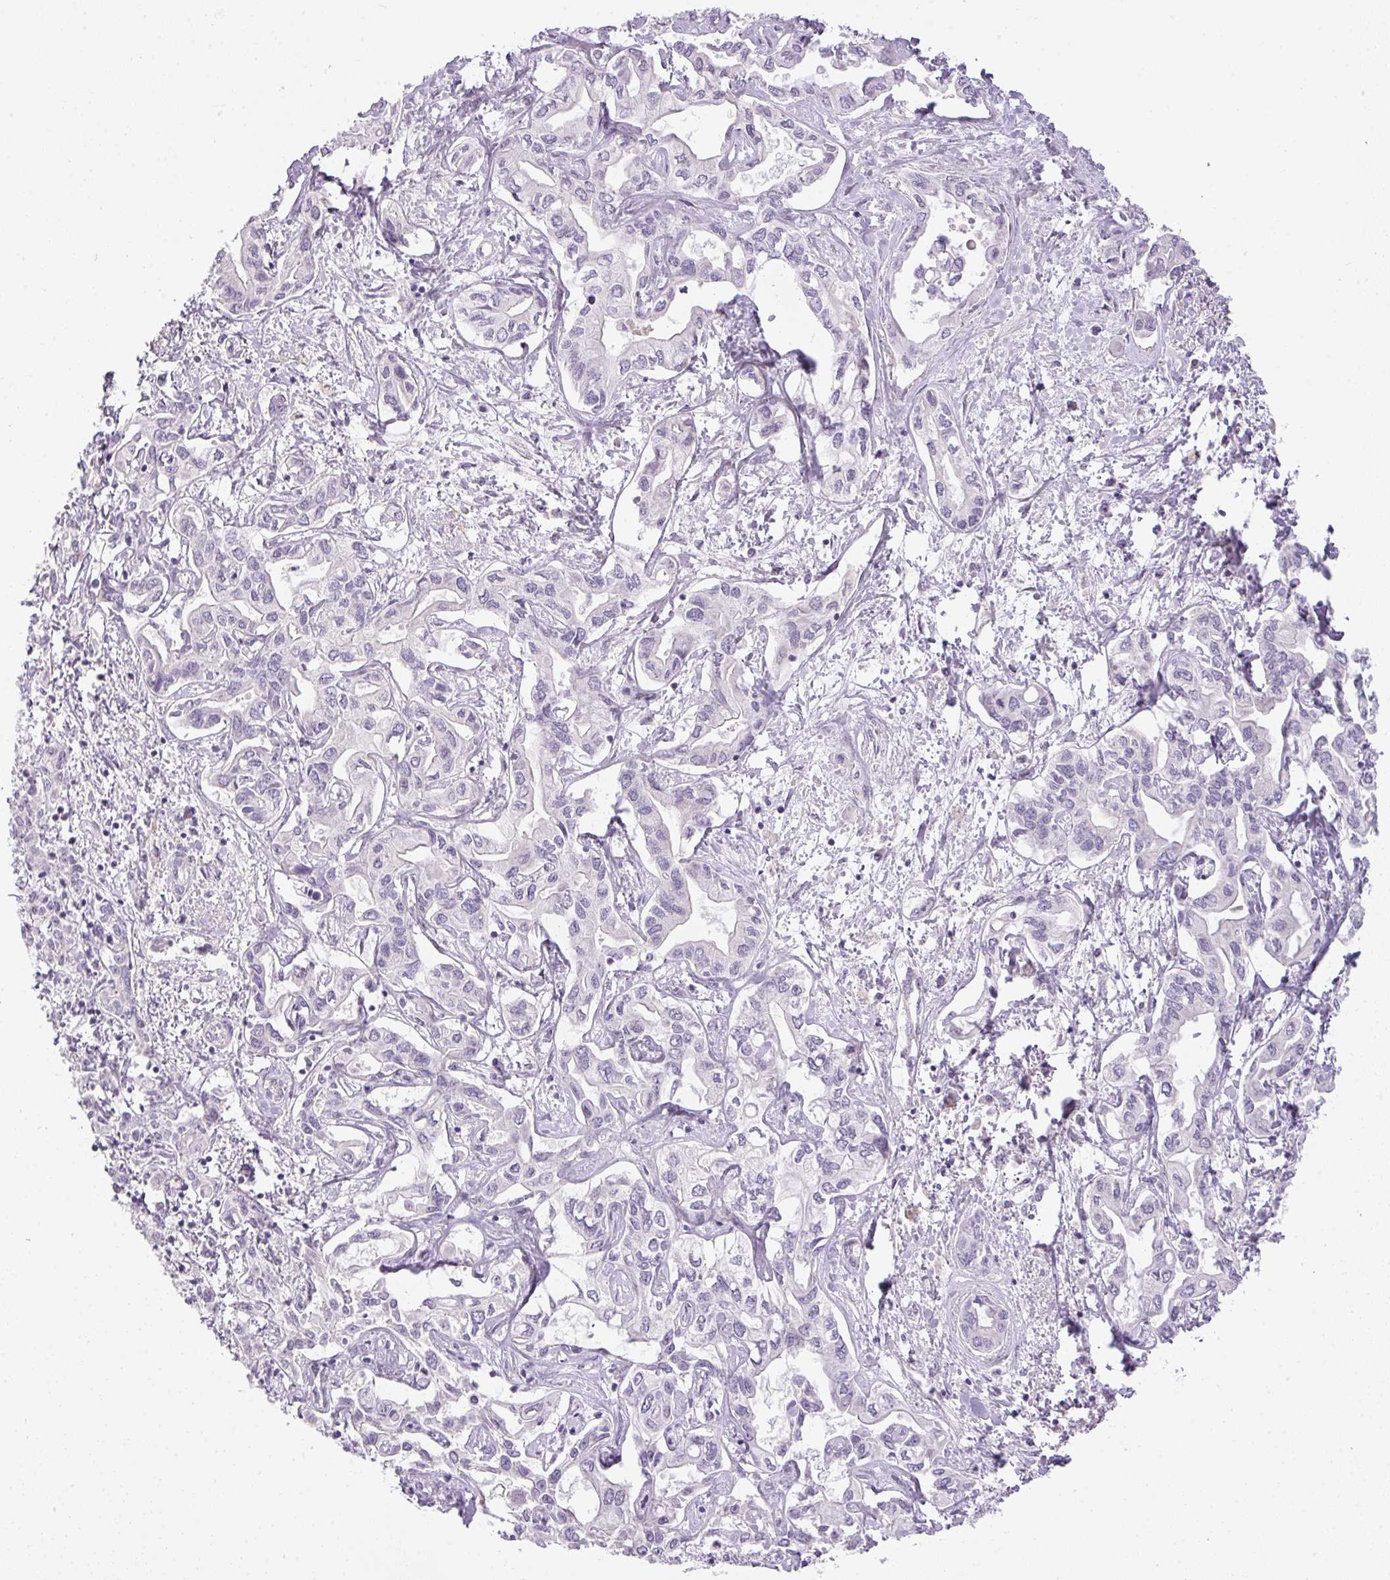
{"staining": {"intensity": "negative", "quantity": "none", "location": "none"}, "tissue": "liver cancer", "cell_type": "Tumor cells", "image_type": "cancer", "snomed": [{"axis": "morphology", "description": "Cholangiocarcinoma"}, {"axis": "topography", "description": "Liver"}], "caption": "Cholangiocarcinoma (liver) was stained to show a protein in brown. There is no significant staining in tumor cells.", "gene": "RAX2", "patient": {"sex": "female", "age": 64}}